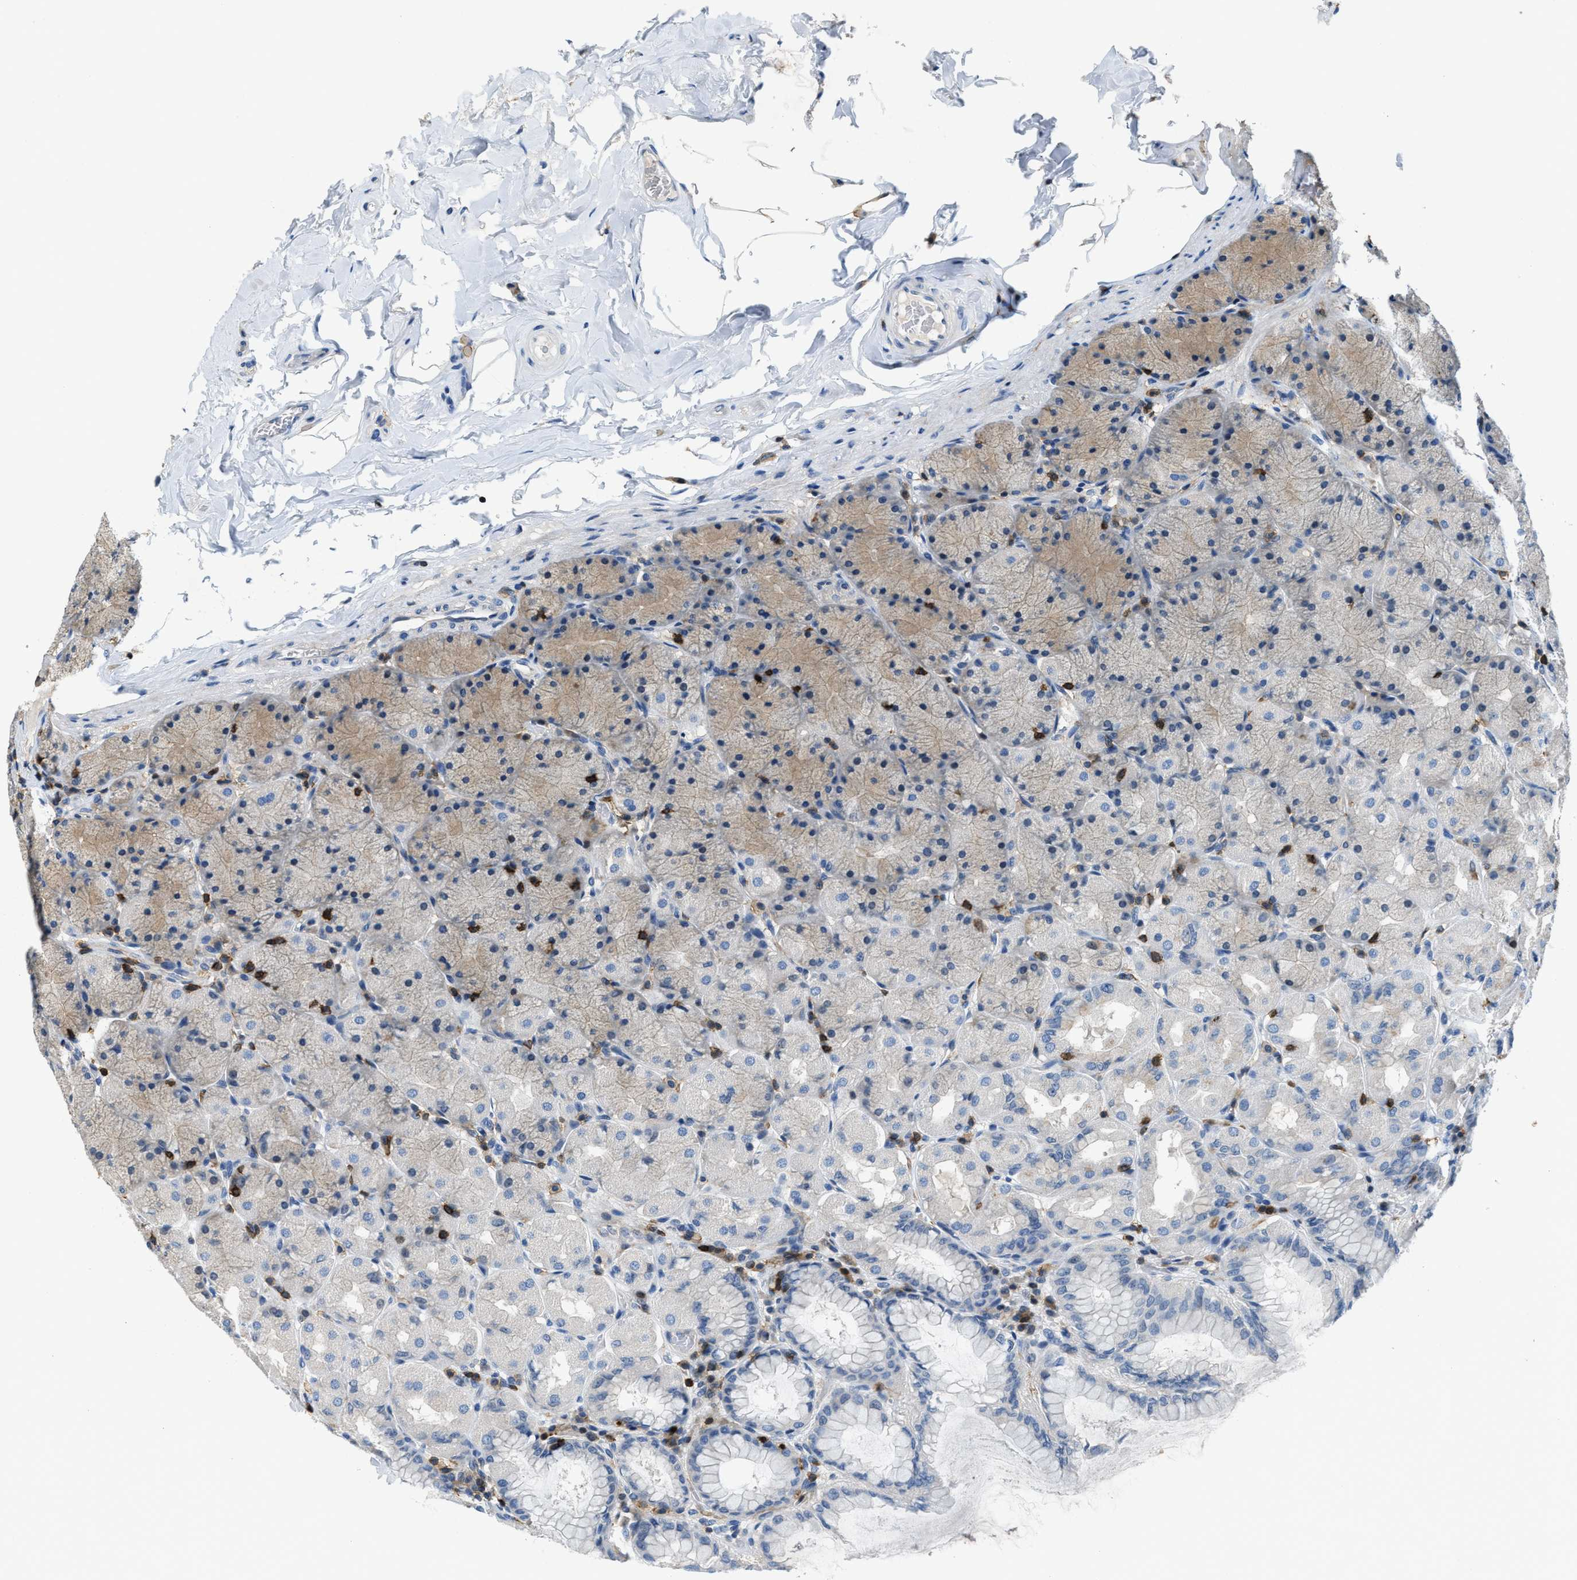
{"staining": {"intensity": "weak", "quantity": "25%-75%", "location": "cytoplasmic/membranous"}, "tissue": "stomach", "cell_type": "Glandular cells", "image_type": "normal", "snomed": [{"axis": "morphology", "description": "Normal tissue, NOS"}, {"axis": "topography", "description": "Stomach, upper"}], "caption": "Benign stomach demonstrates weak cytoplasmic/membranous staining in about 25%-75% of glandular cells.", "gene": "MYO1G", "patient": {"sex": "female", "age": 56}}